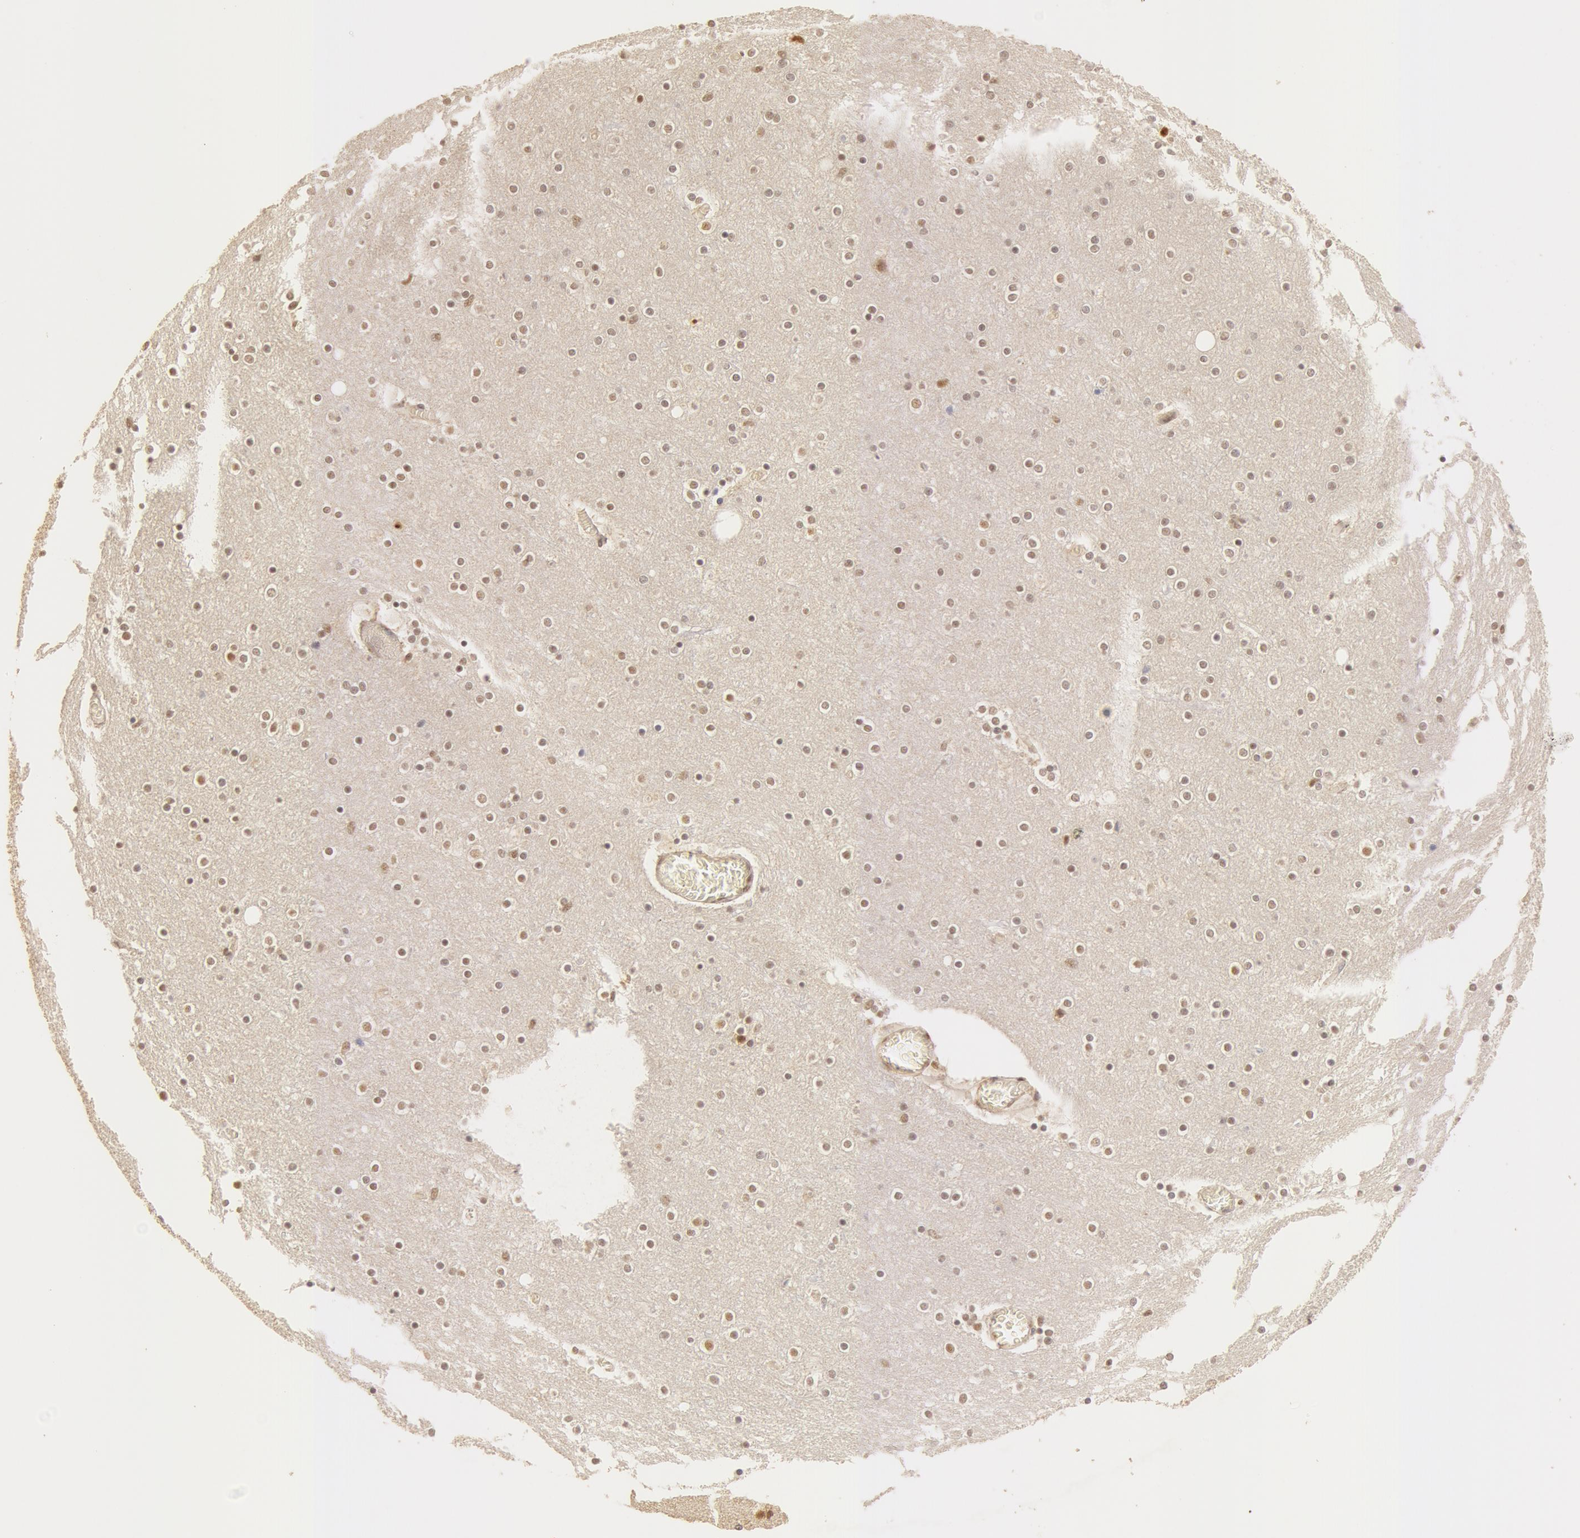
{"staining": {"intensity": "moderate", "quantity": ">75%", "location": "cytoplasmic/membranous,nuclear"}, "tissue": "cerebral cortex", "cell_type": "Endothelial cells", "image_type": "normal", "snomed": [{"axis": "morphology", "description": "Normal tissue, NOS"}, {"axis": "topography", "description": "Cerebral cortex"}], "caption": "Immunohistochemistry (IHC) (DAB (3,3'-diaminobenzidine)) staining of benign cerebral cortex reveals moderate cytoplasmic/membranous,nuclear protein positivity in approximately >75% of endothelial cells. The staining was performed using DAB, with brown indicating positive protein expression. Nuclei are stained blue with hematoxylin.", "gene": "SNRNP70", "patient": {"sex": "female", "age": 54}}